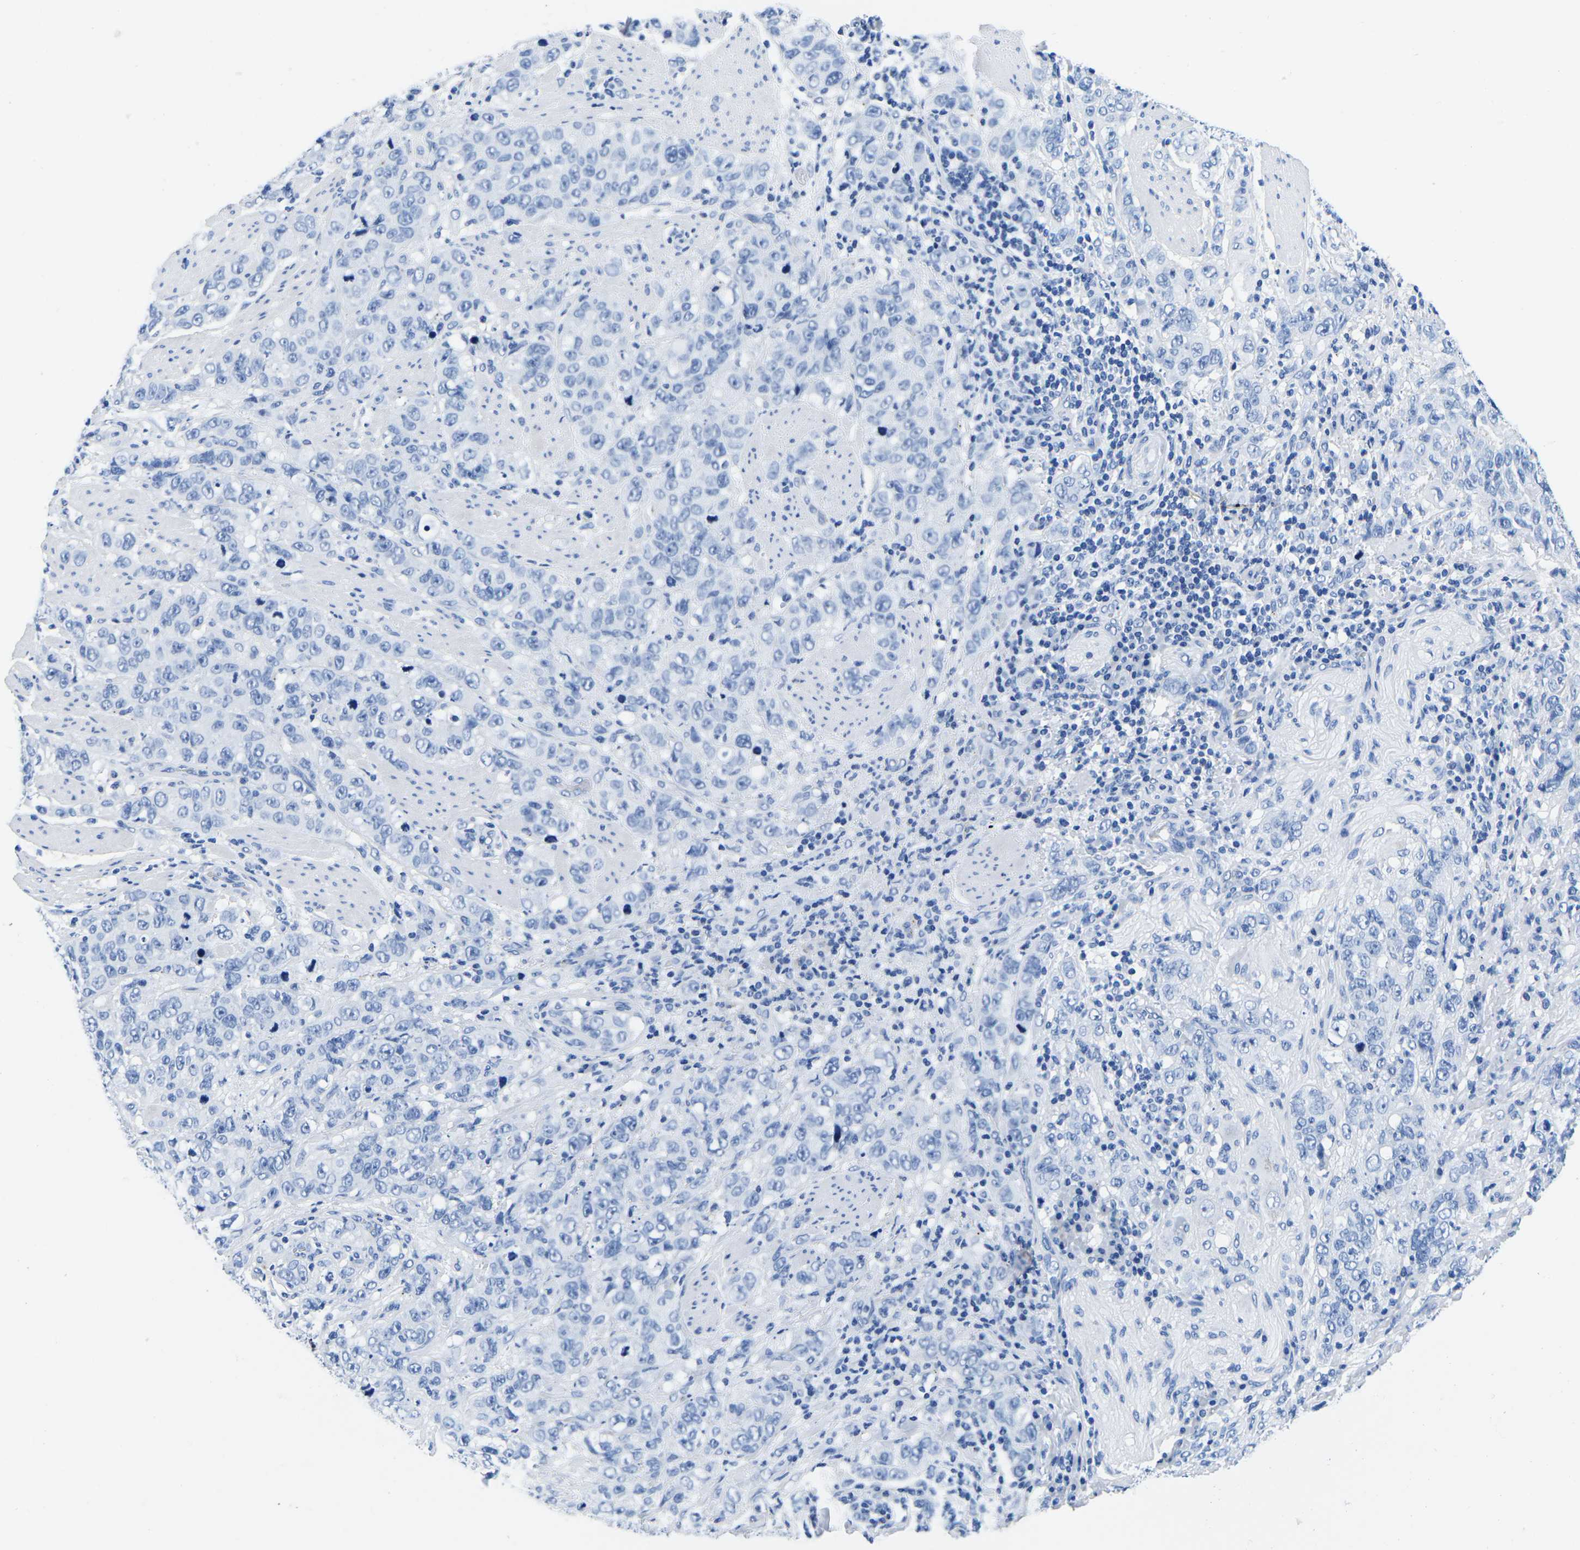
{"staining": {"intensity": "negative", "quantity": "none", "location": "none"}, "tissue": "stomach cancer", "cell_type": "Tumor cells", "image_type": "cancer", "snomed": [{"axis": "morphology", "description": "Adenocarcinoma, NOS"}, {"axis": "topography", "description": "Stomach"}], "caption": "Stomach cancer (adenocarcinoma) was stained to show a protein in brown. There is no significant staining in tumor cells.", "gene": "CYP1A2", "patient": {"sex": "male", "age": 48}}